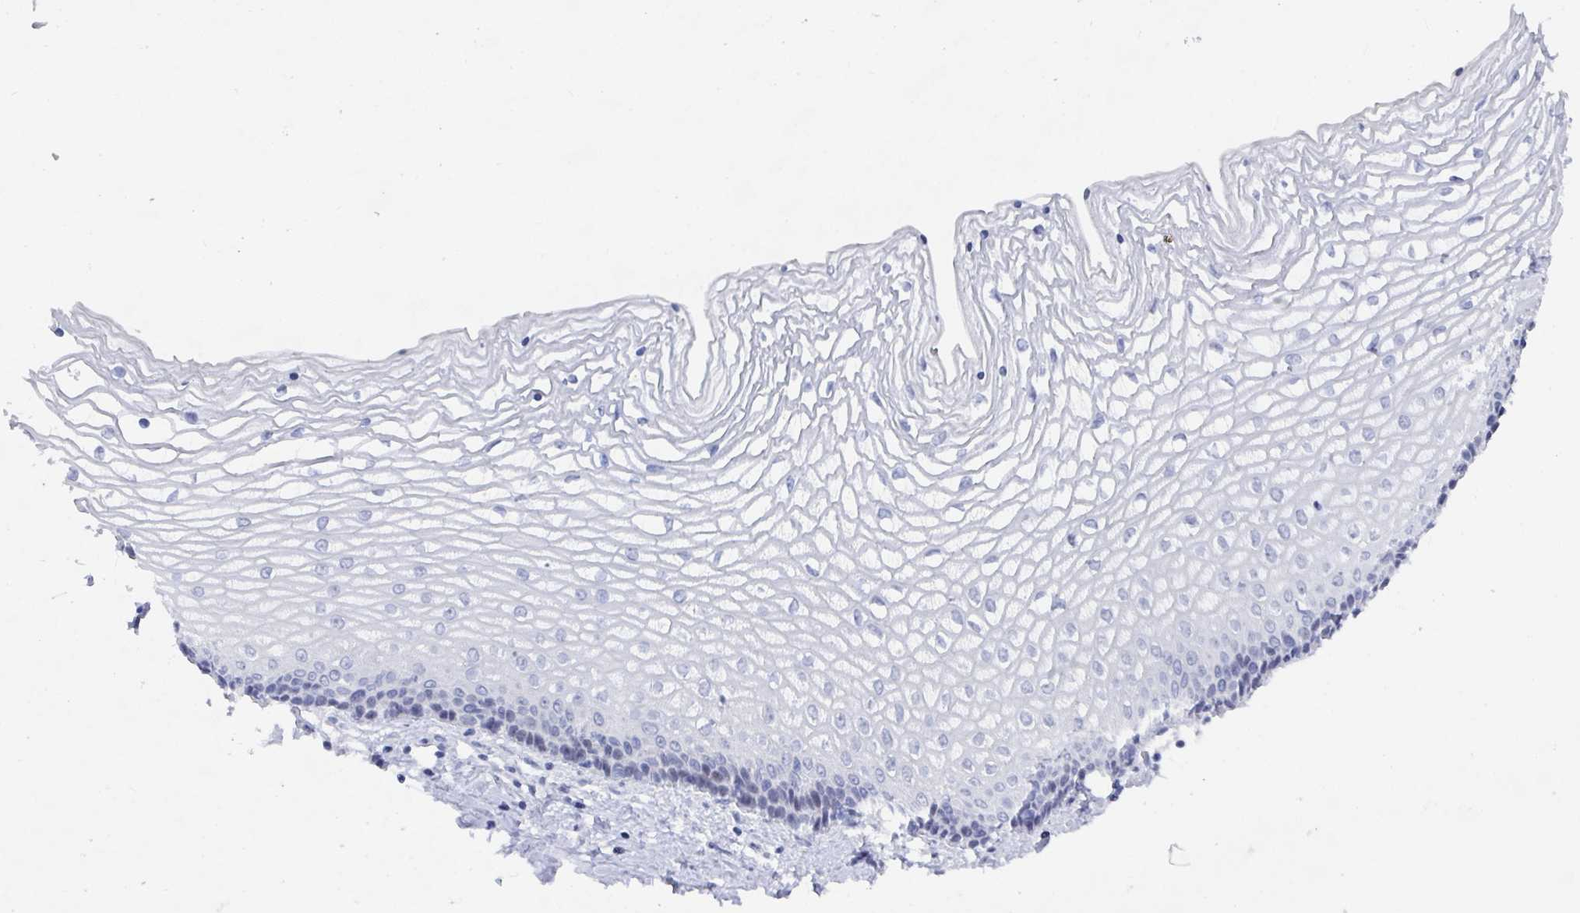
{"staining": {"intensity": "negative", "quantity": "none", "location": "none"}, "tissue": "vagina", "cell_type": "Squamous epithelial cells", "image_type": "normal", "snomed": [{"axis": "morphology", "description": "Normal tissue, NOS"}, {"axis": "topography", "description": "Vagina"}], "caption": "Squamous epithelial cells show no significant protein positivity in unremarkable vagina. The staining is performed using DAB (3,3'-diaminobenzidine) brown chromogen with nuclei counter-stained in using hematoxylin.", "gene": "CAMKV", "patient": {"sex": "female", "age": 45}}